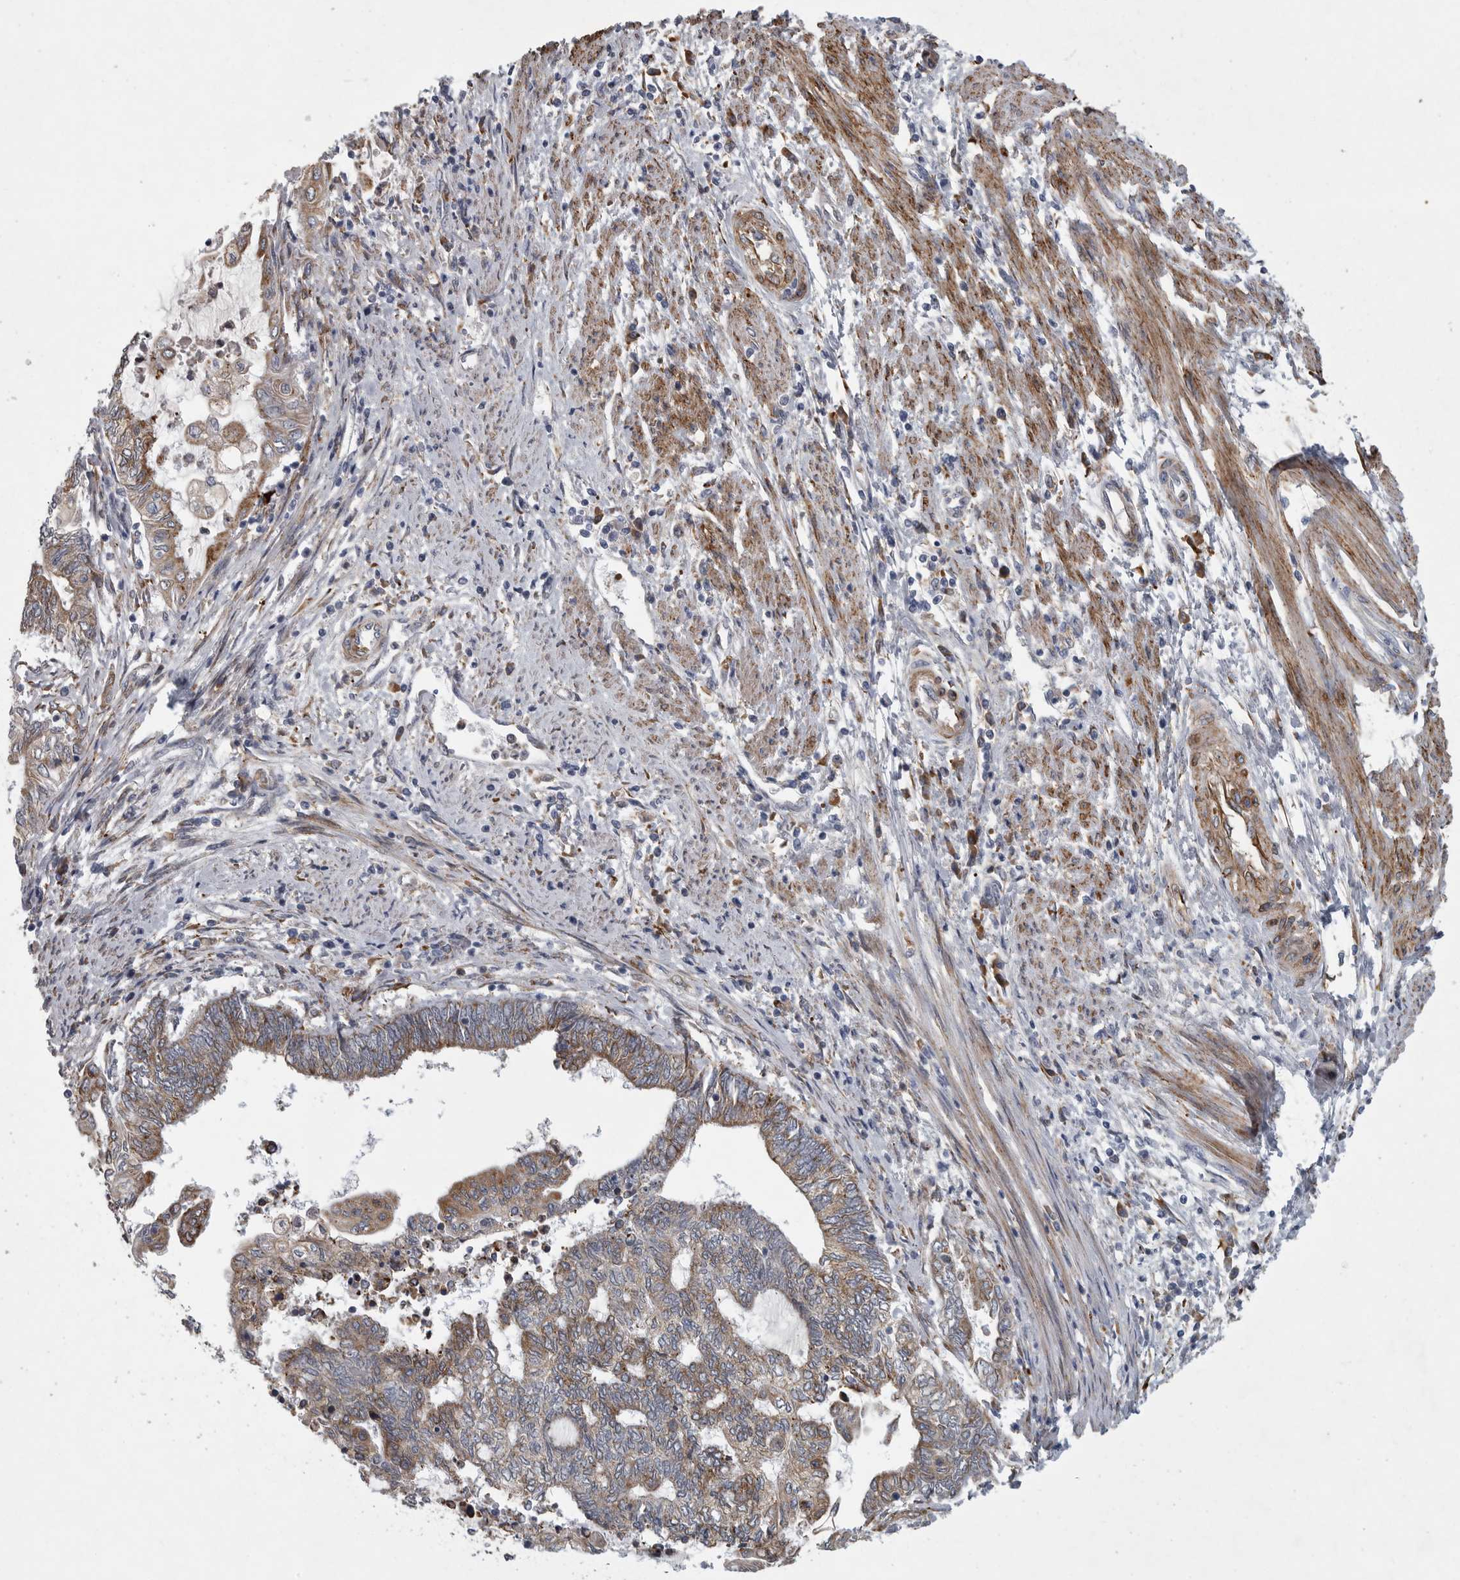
{"staining": {"intensity": "moderate", "quantity": ">75%", "location": "cytoplasmic/membranous"}, "tissue": "endometrial cancer", "cell_type": "Tumor cells", "image_type": "cancer", "snomed": [{"axis": "morphology", "description": "Adenocarcinoma, NOS"}, {"axis": "topography", "description": "Uterus"}, {"axis": "topography", "description": "Endometrium"}], "caption": "Immunohistochemical staining of human adenocarcinoma (endometrial) reveals moderate cytoplasmic/membranous protein positivity in approximately >75% of tumor cells. The protein of interest is shown in brown color, while the nuclei are stained blue.", "gene": "MINPP1", "patient": {"sex": "female", "age": 70}}